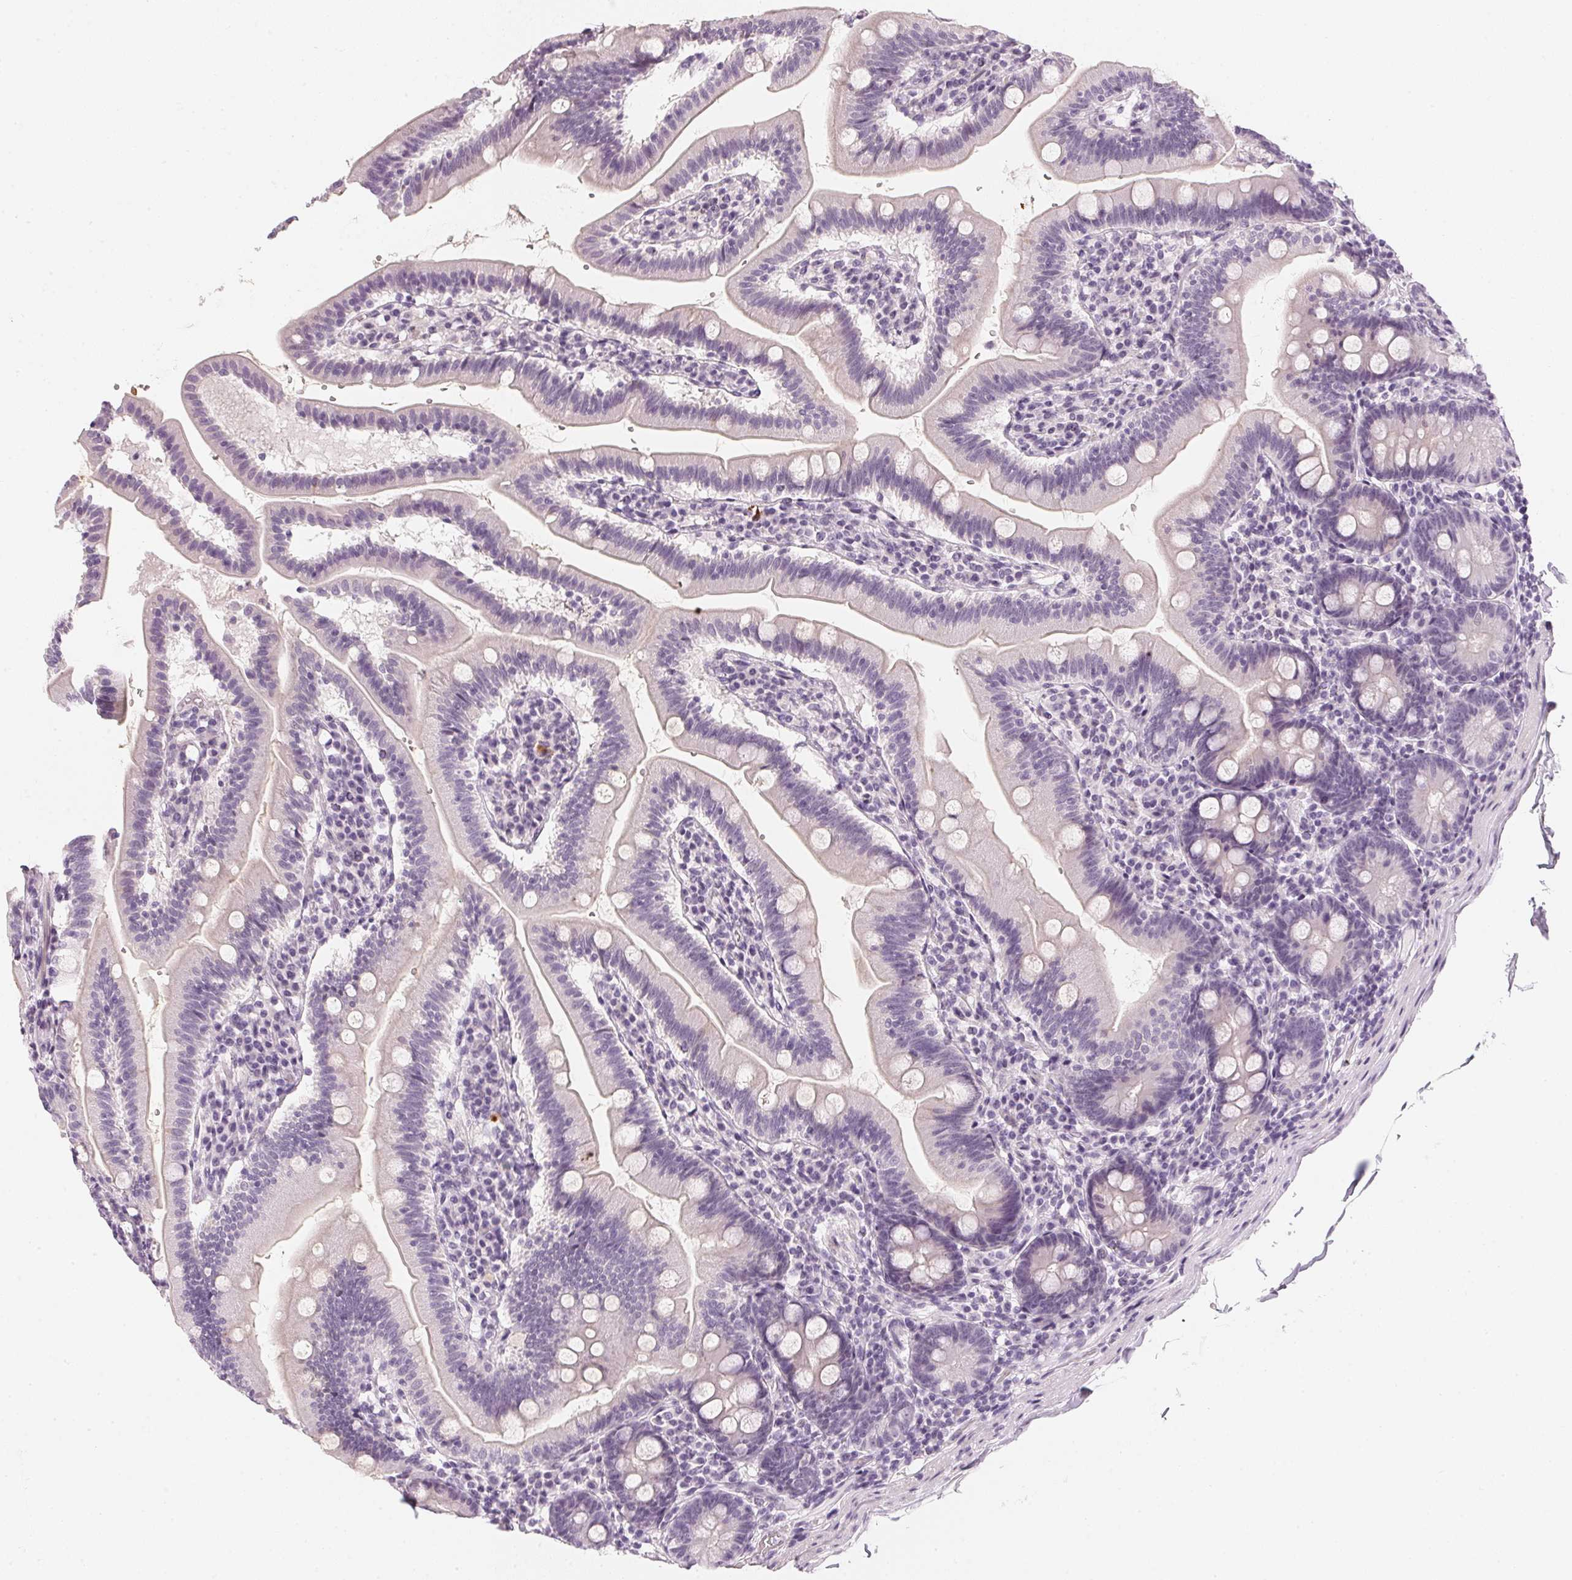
{"staining": {"intensity": "negative", "quantity": "none", "location": "none"}, "tissue": "duodenum", "cell_type": "Glandular cells", "image_type": "normal", "snomed": [{"axis": "morphology", "description": "Normal tissue, NOS"}, {"axis": "topography", "description": "Duodenum"}], "caption": "Glandular cells show no significant protein positivity in normal duodenum. (DAB (3,3'-diaminobenzidine) immunohistochemistry (IHC) visualized using brightfield microscopy, high magnification).", "gene": "CHST4", "patient": {"sex": "female", "age": 67}}